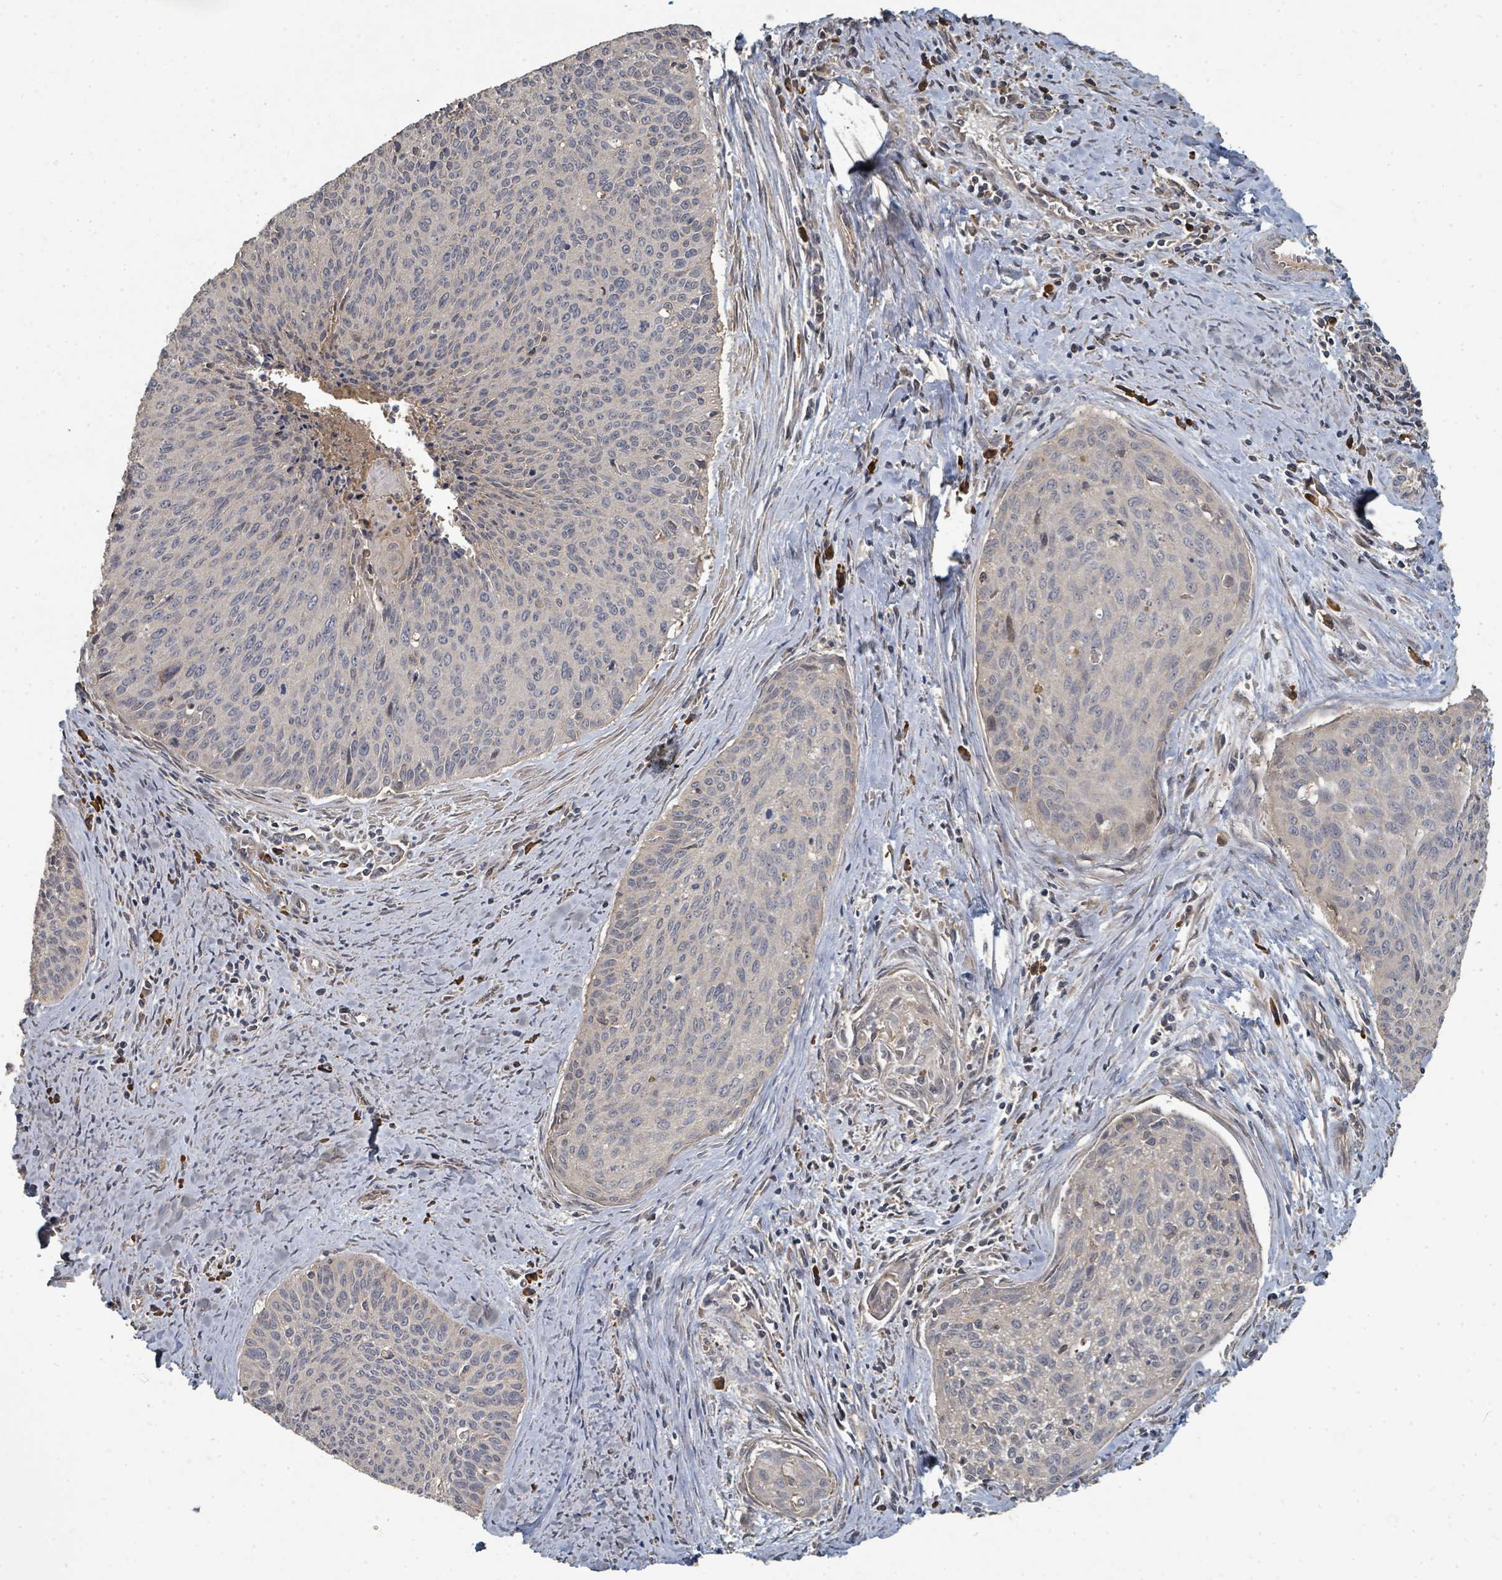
{"staining": {"intensity": "negative", "quantity": "none", "location": "none"}, "tissue": "cervical cancer", "cell_type": "Tumor cells", "image_type": "cancer", "snomed": [{"axis": "morphology", "description": "Squamous cell carcinoma, NOS"}, {"axis": "topography", "description": "Cervix"}], "caption": "Squamous cell carcinoma (cervical) was stained to show a protein in brown. There is no significant positivity in tumor cells.", "gene": "WDFY1", "patient": {"sex": "female", "age": 55}}